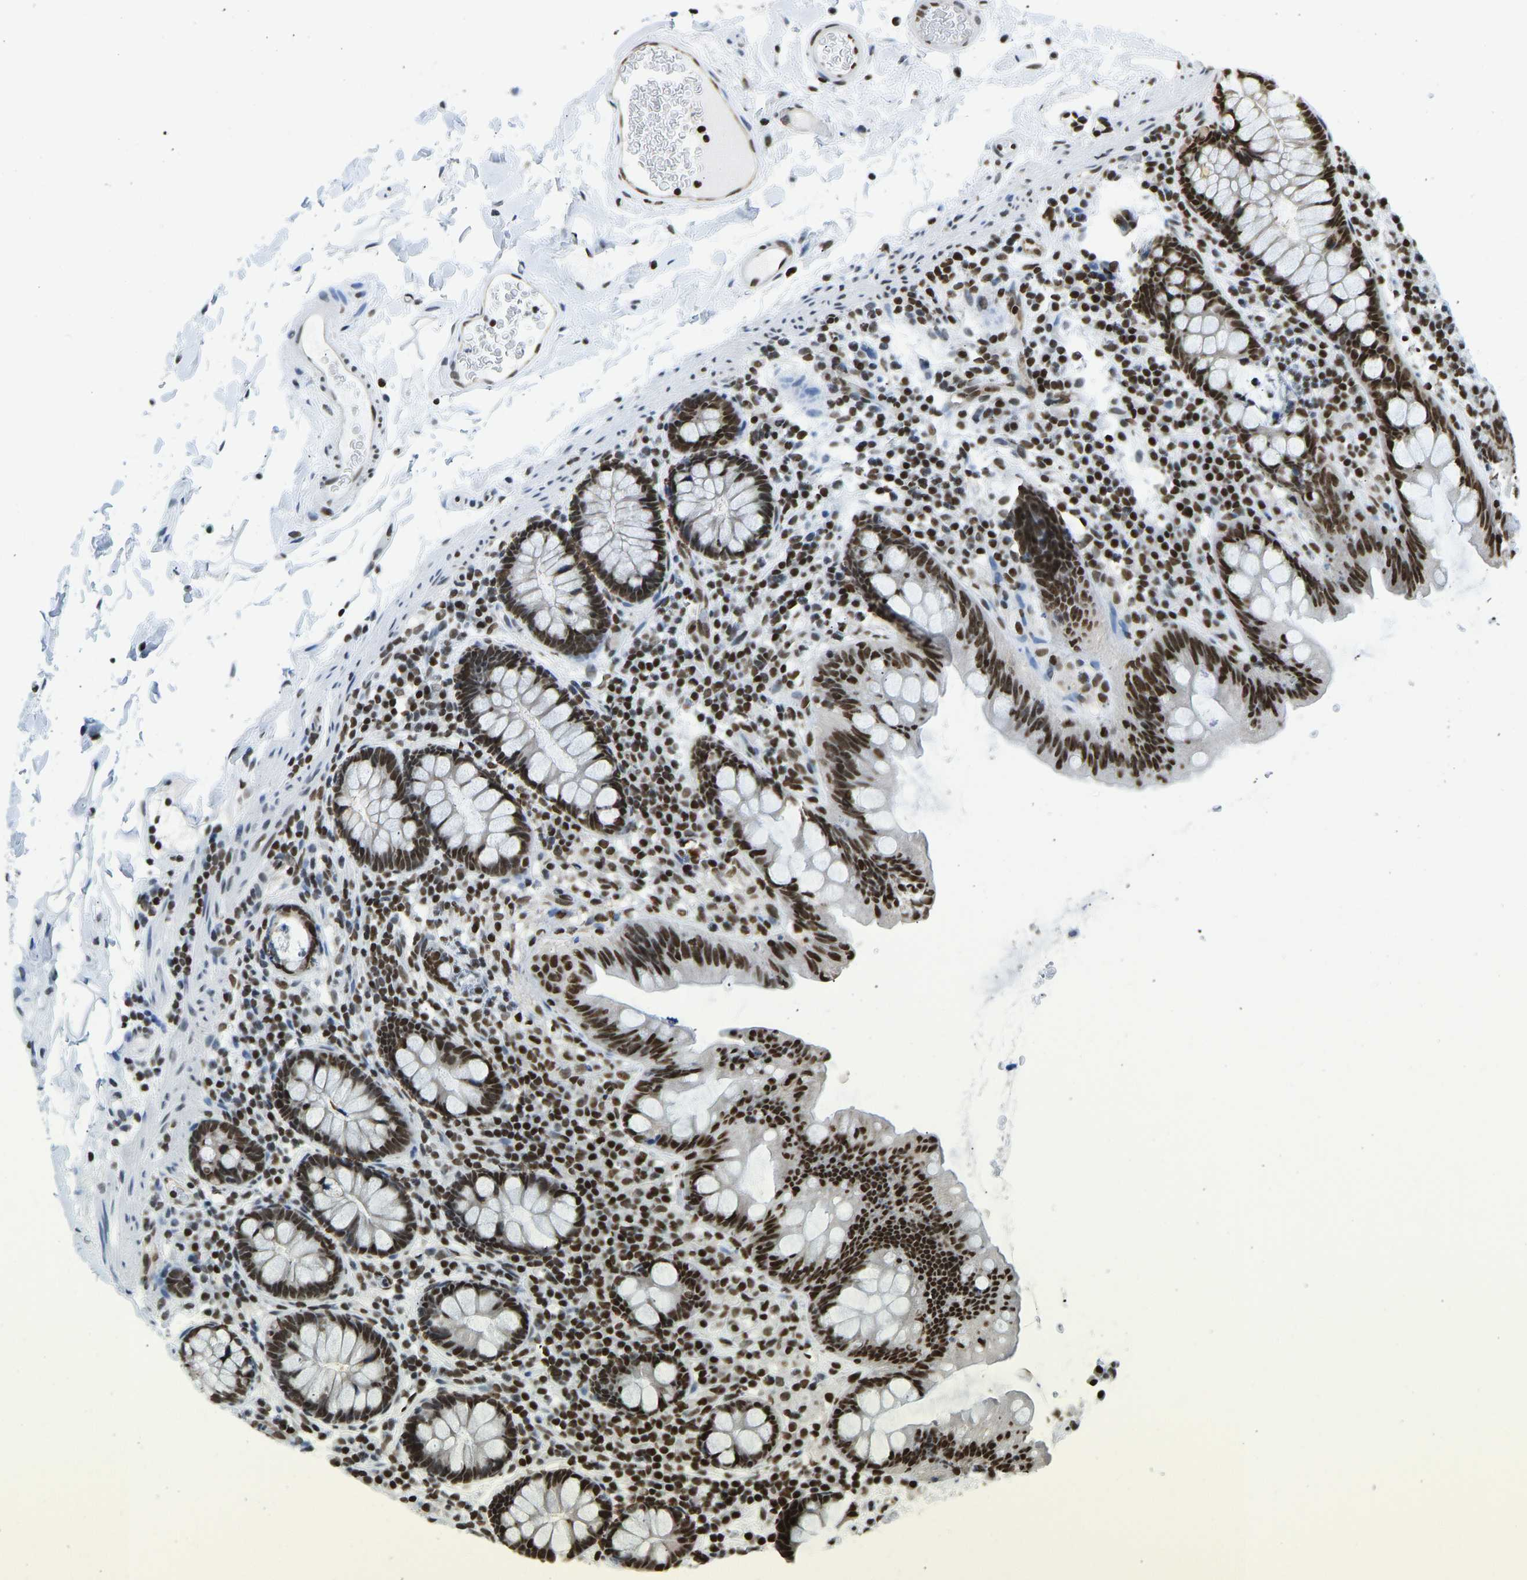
{"staining": {"intensity": "strong", "quantity": ">75%", "location": "nuclear"}, "tissue": "colon", "cell_type": "Endothelial cells", "image_type": "normal", "snomed": [{"axis": "morphology", "description": "Normal tissue, NOS"}, {"axis": "topography", "description": "Colon"}], "caption": "Immunohistochemistry (IHC) micrograph of unremarkable colon stained for a protein (brown), which reveals high levels of strong nuclear expression in about >75% of endothelial cells.", "gene": "ZSCAN20", "patient": {"sex": "female", "age": 80}}